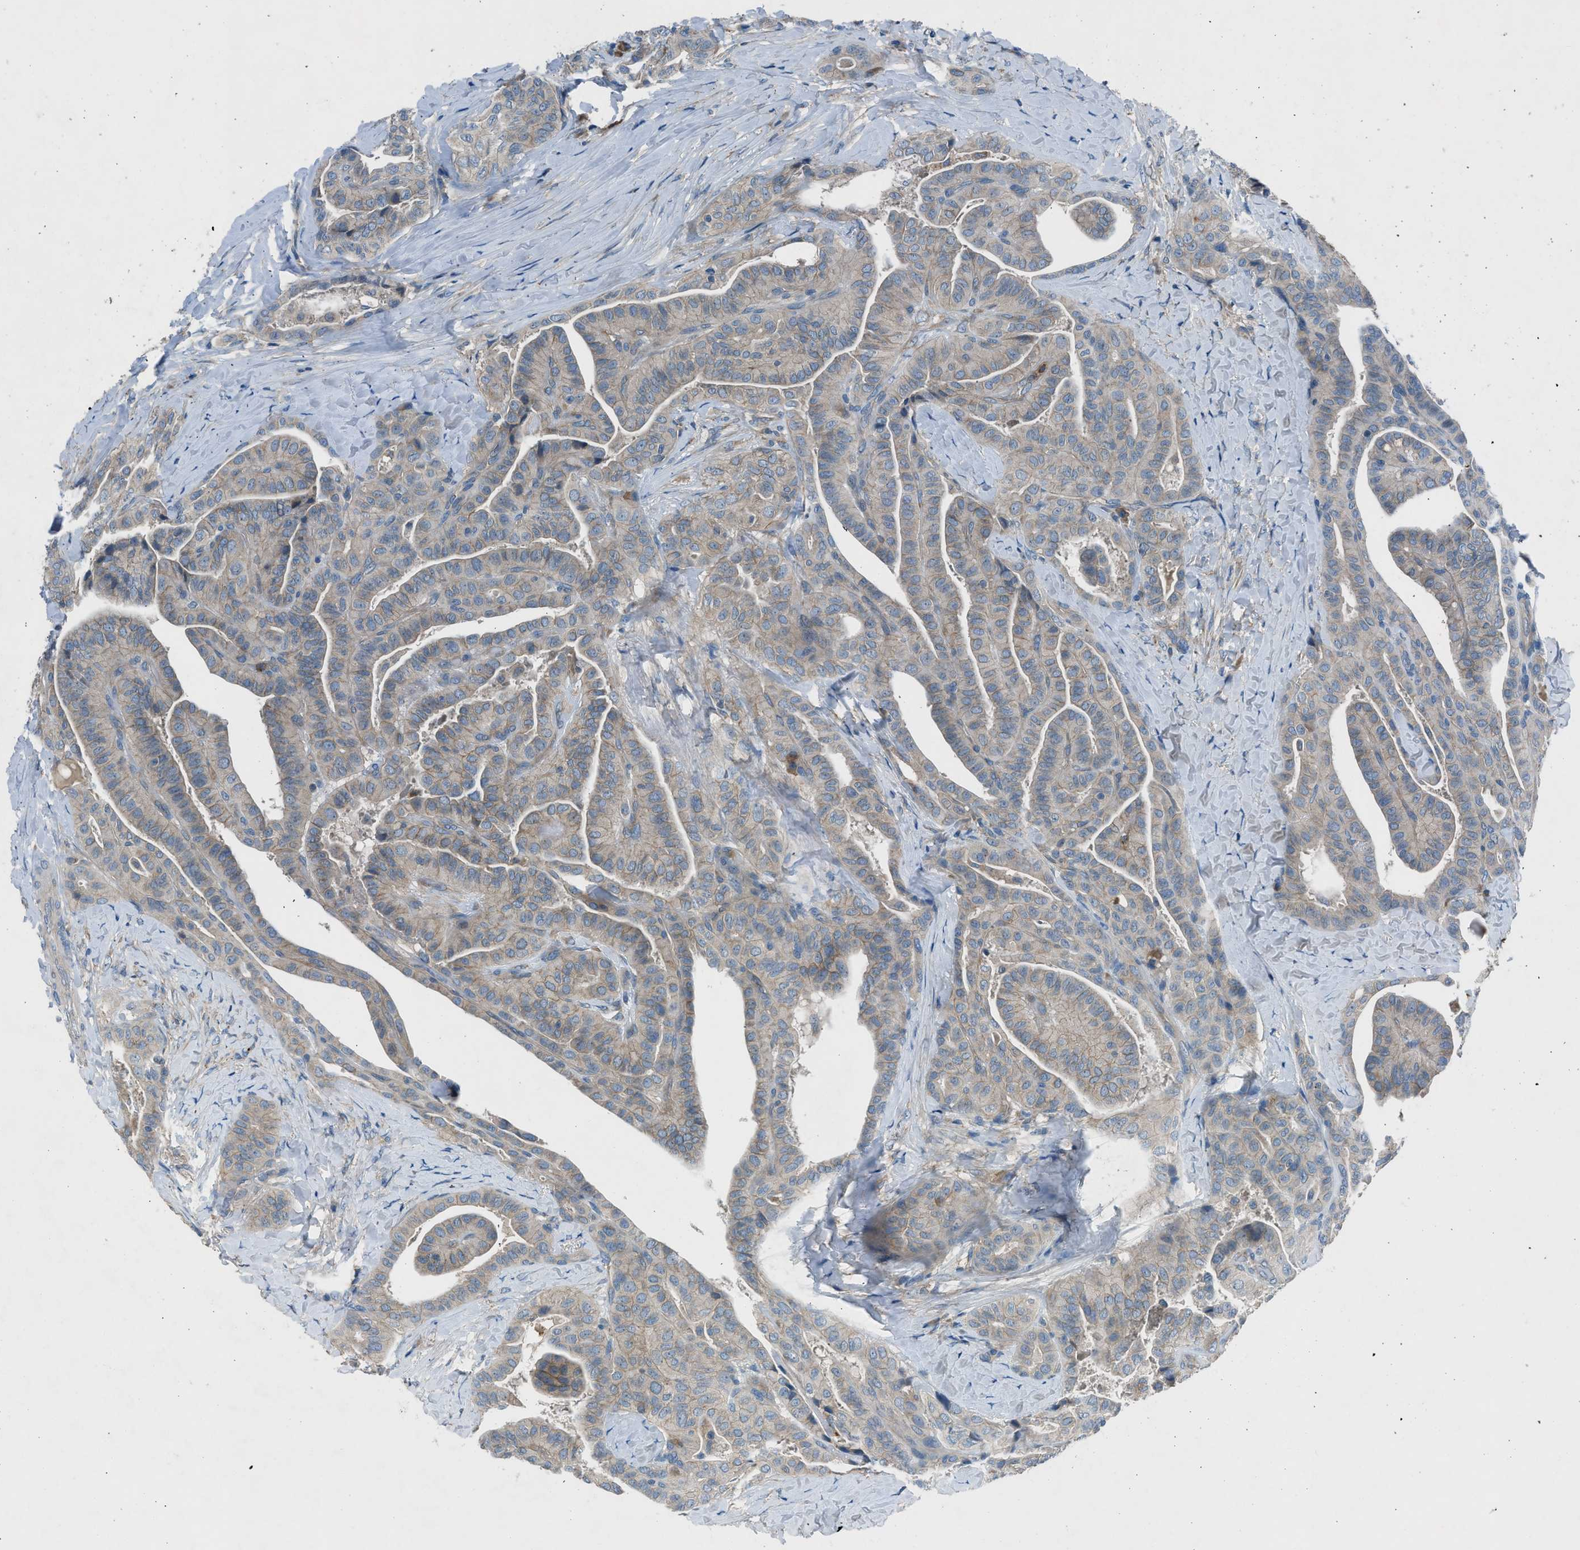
{"staining": {"intensity": "weak", "quantity": "25%-75%", "location": "cytoplasmic/membranous"}, "tissue": "thyroid cancer", "cell_type": "Tumor cells", "image_type": "cancer", "snomed": [{"axis": "morphology", "description": "Papillary adenocarcinoma, NOS"}, {"axis": "topography", "description": "Thyroid gland"}], "caption": "Immunohistochemical staining of thyroid cancer (papillary adenocarcinoma) exhibits low levels of weak cytoplasmic/membranous protein positivity in approximately 25%-75% of tumor cells.", "gene": "BMP1", "patient": {"sex": "male", "age": 77}}